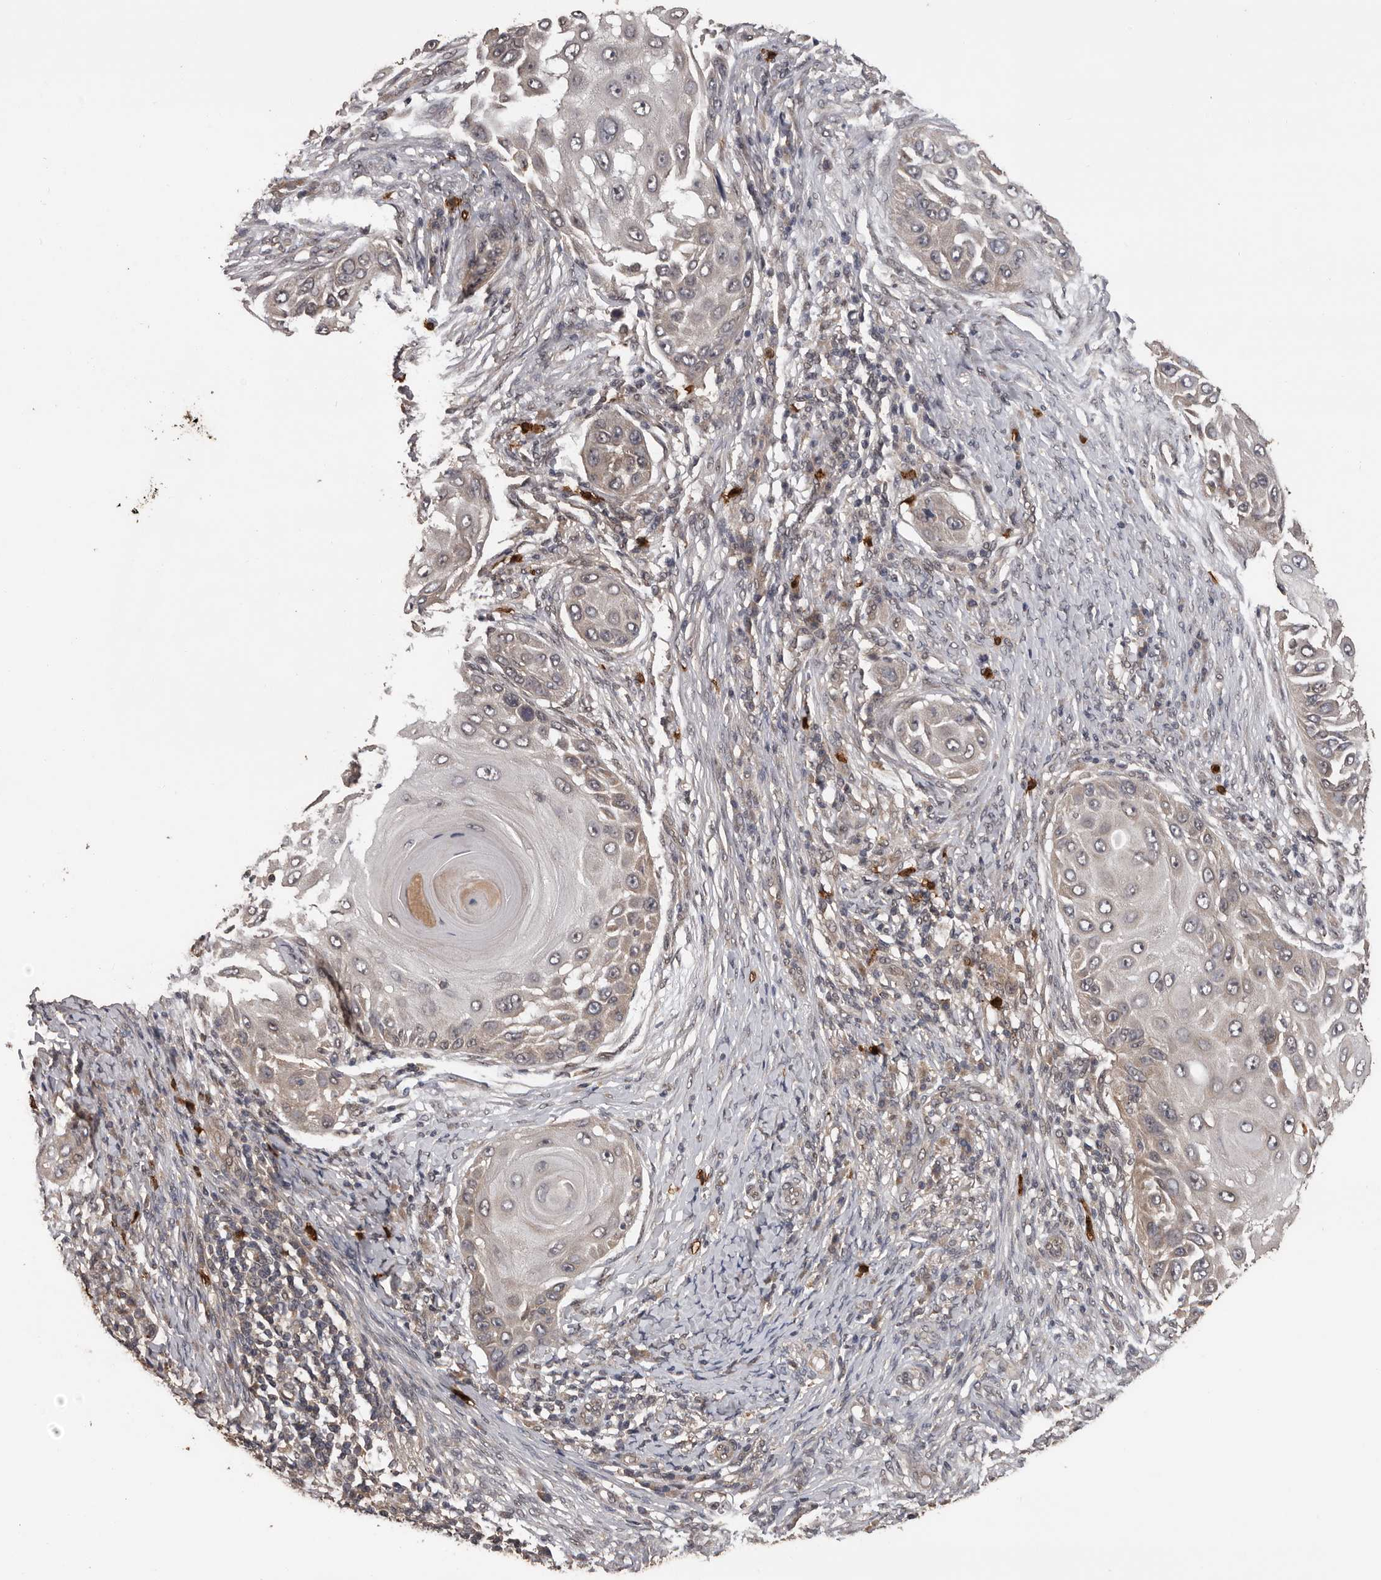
{"staining": {"intensity": "negative", "quantity": "none", "location": "none"}, "tissue": "skin cancer", "cell_type": "Tumor cells", "image_type": "cancer", "snomed": [{"axis": "morphology", "description": "Squamous cell carcinoma, NOS"}, {"axis": "topography", "description": "Skin"}], "caption": "Human skin cancer stained for a protein using IHC demonstrates no positivity in tumor cells.", "gene": "VPS37A", "patient": {"sex": "female", "age": 44}}